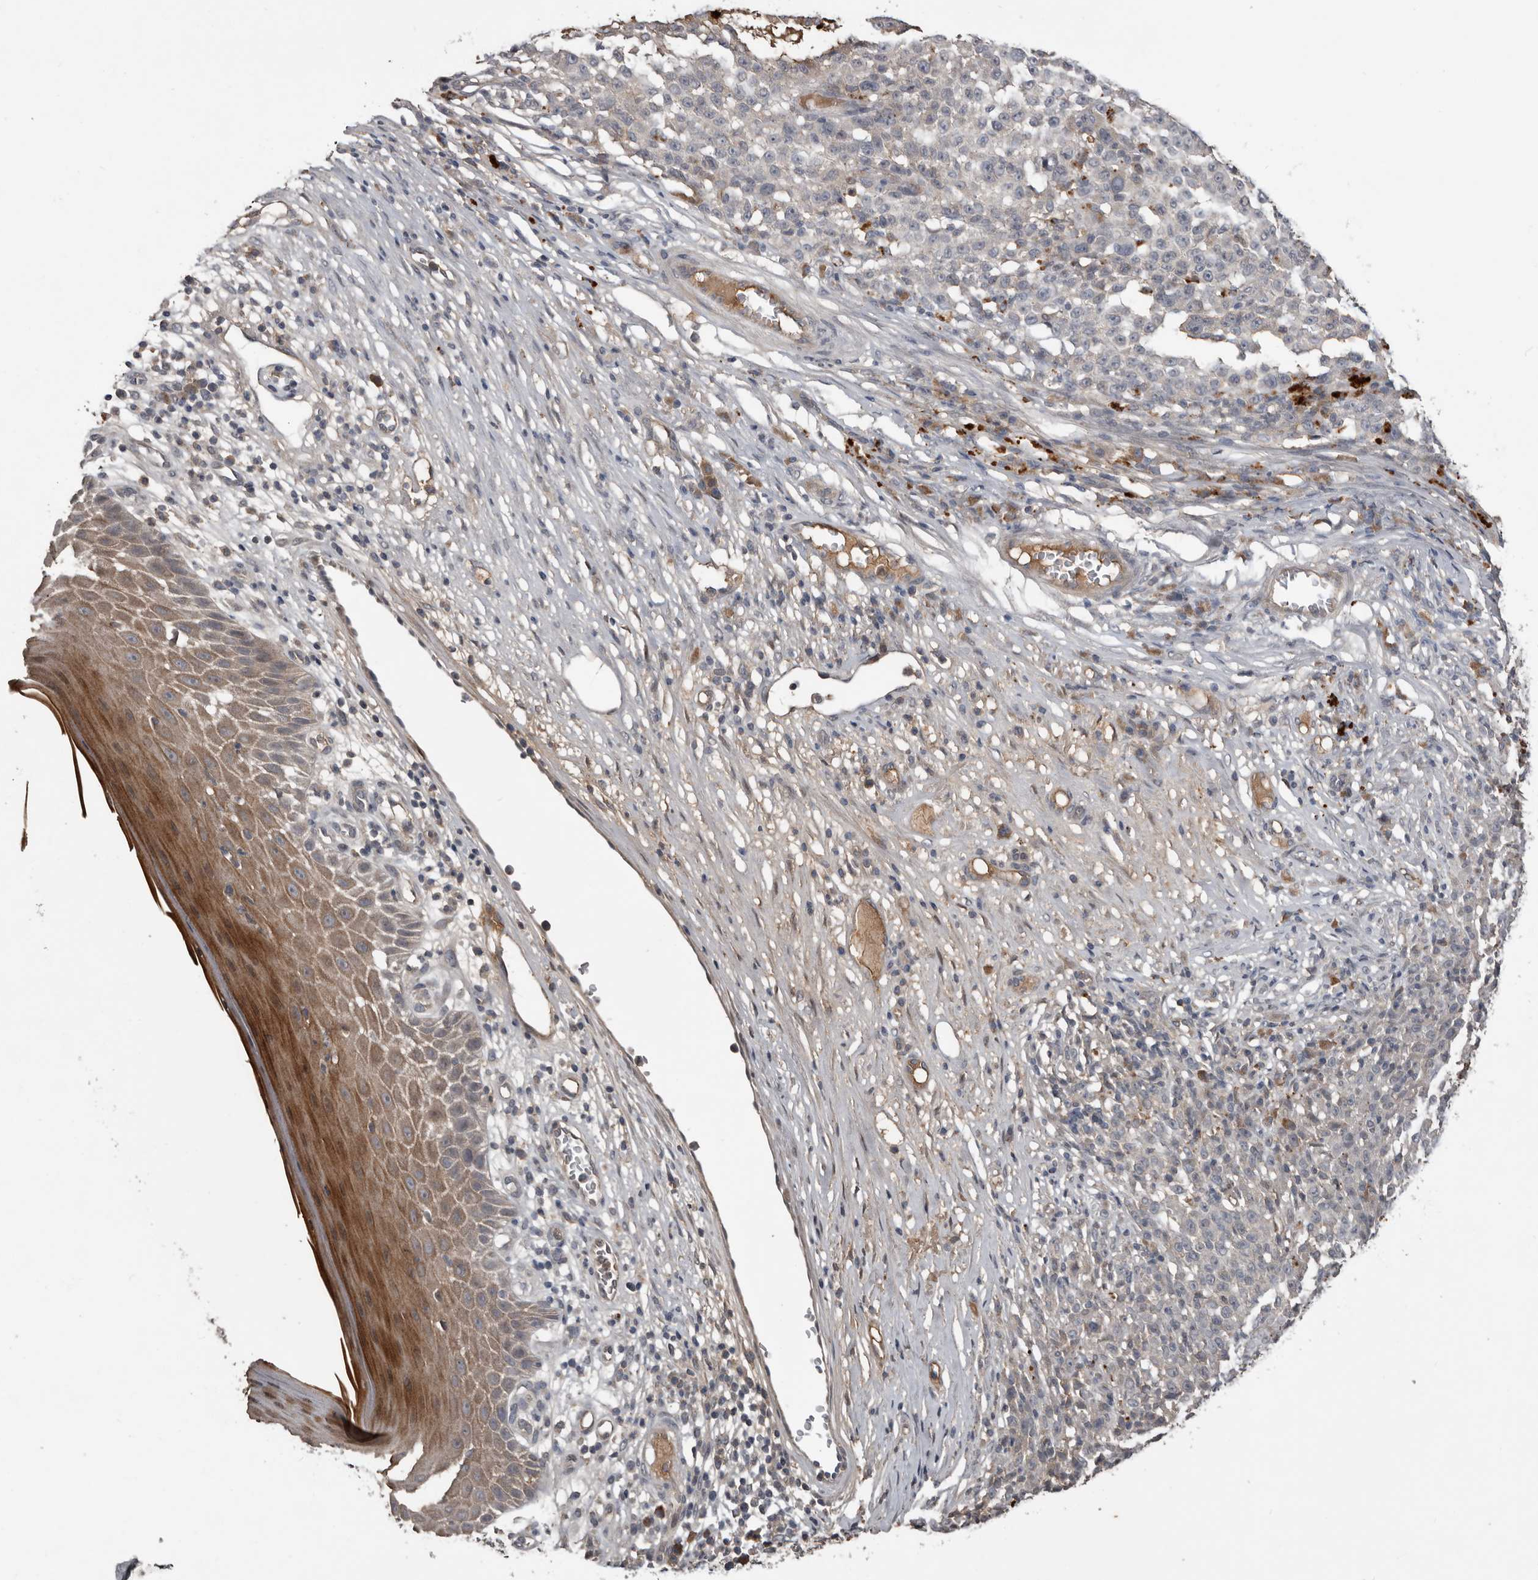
{"staining": {"intensity": "negative", "quantity": "none", "location": "none"}, "tissue": "melanoma", "cell_type": "Tumor cells", "image_type": "cancer", "snomed": [{"axis": "morphology", "description": "Malignant melanoma, NOS"}, {"axis": "topography", "description": "Skin"}], "caption": "This is an immunohistochemistry histopathology image of human malignant melanoma. There is no staining in tumor cells.", "gene": "NMUR1", "patient": {"sex": "female", "age": 82}}